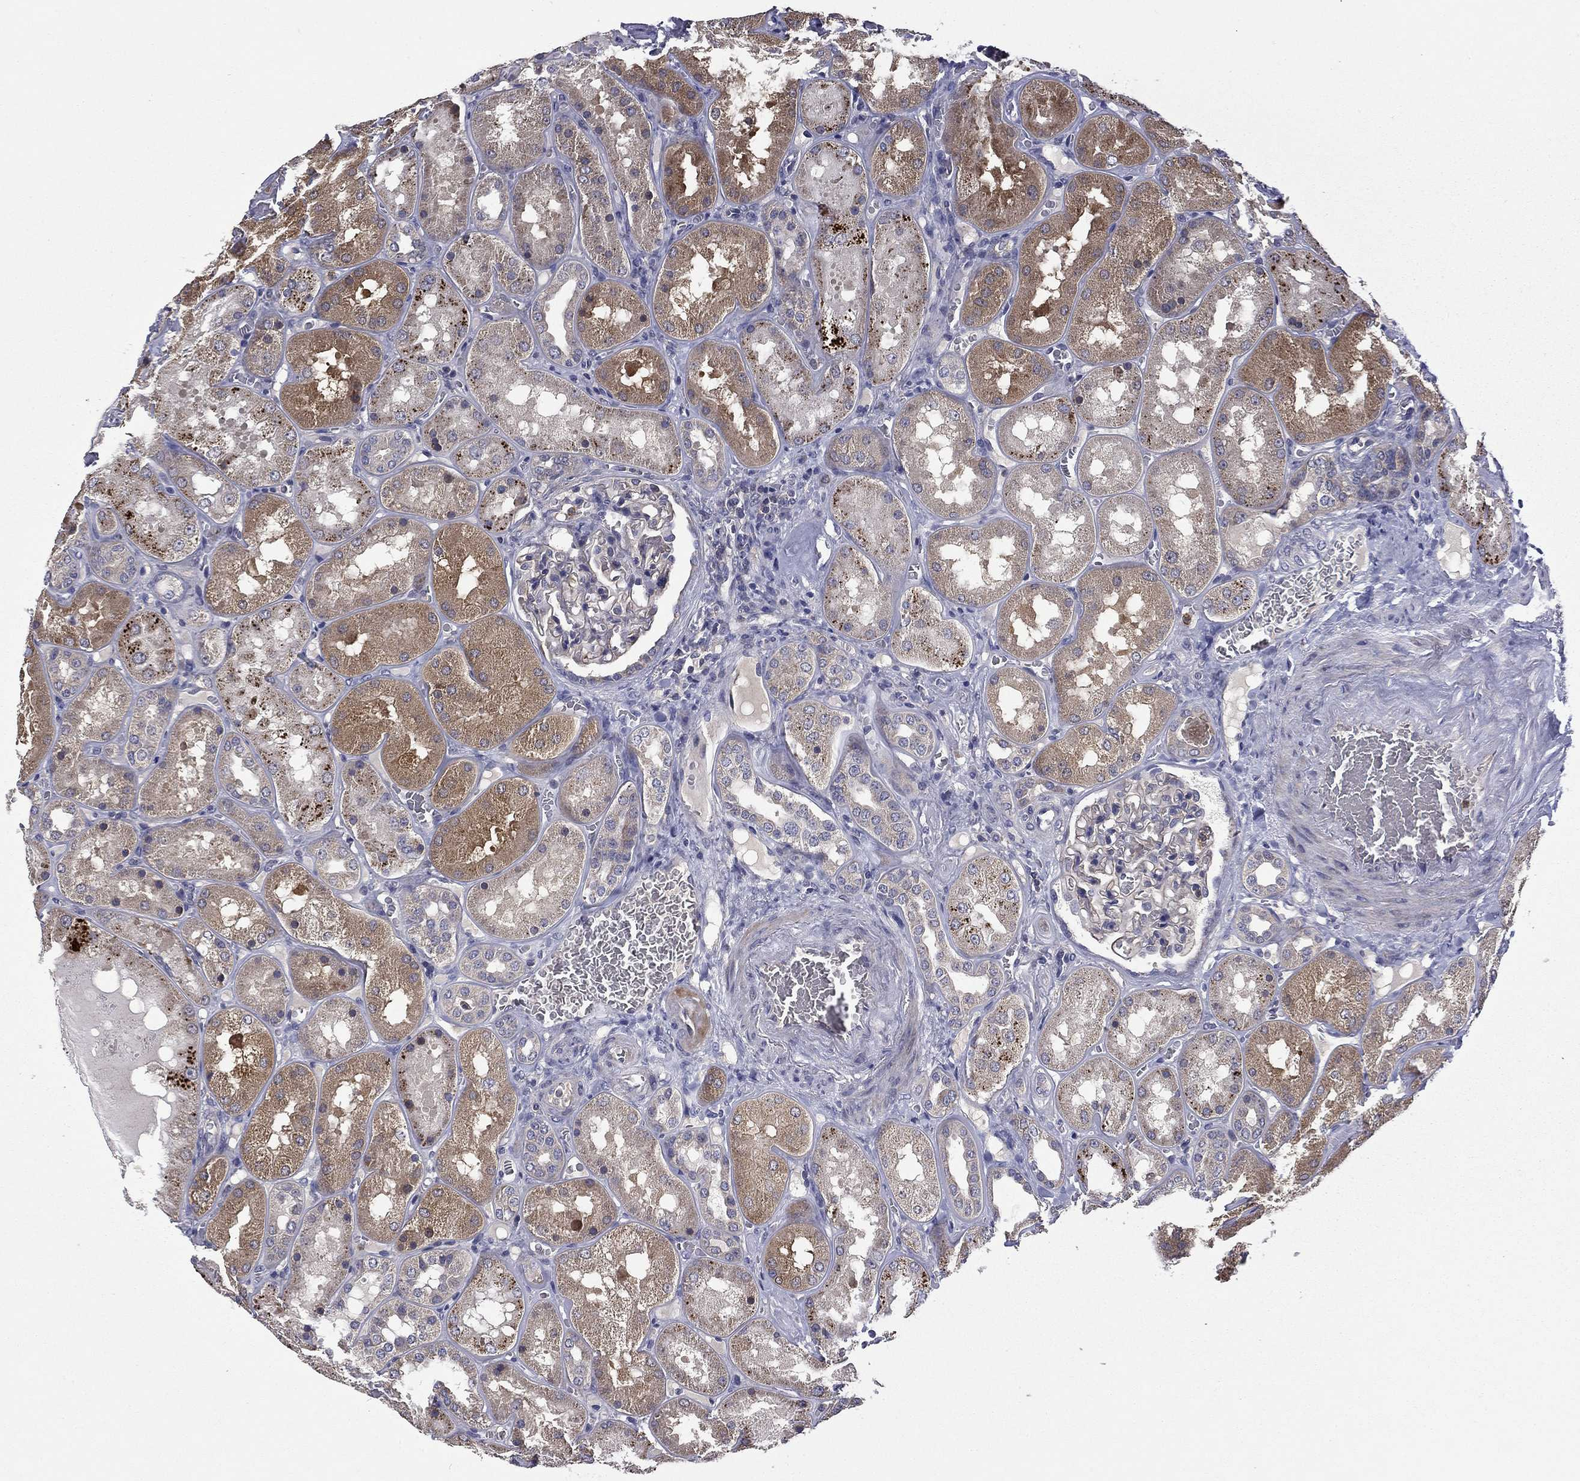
{"staining": {"intensity": "negative", "quantity": "none", "location": "none"}, "tissue": "kidney", "cell_type": "Cells in glomeruli", "image_type": "normal", "snomed": [{"axis": "morphology", "description": "Normal tissue, NOS"}, {"axis": "topography", "description": "Kidney"}], "caption": "Immunohistochemical staining of normal kidney shows no significant positivity in cells in glomeruli. (Stains: DAB (3,3'-diaminobenzidine) immunohistochemistry (IHC) with hematoxylin counter stain, Microscopy: brightfield microscopy at high magnification).", "gene": "CEACAM7", "patient": {"sex": "male", "age": 73}}